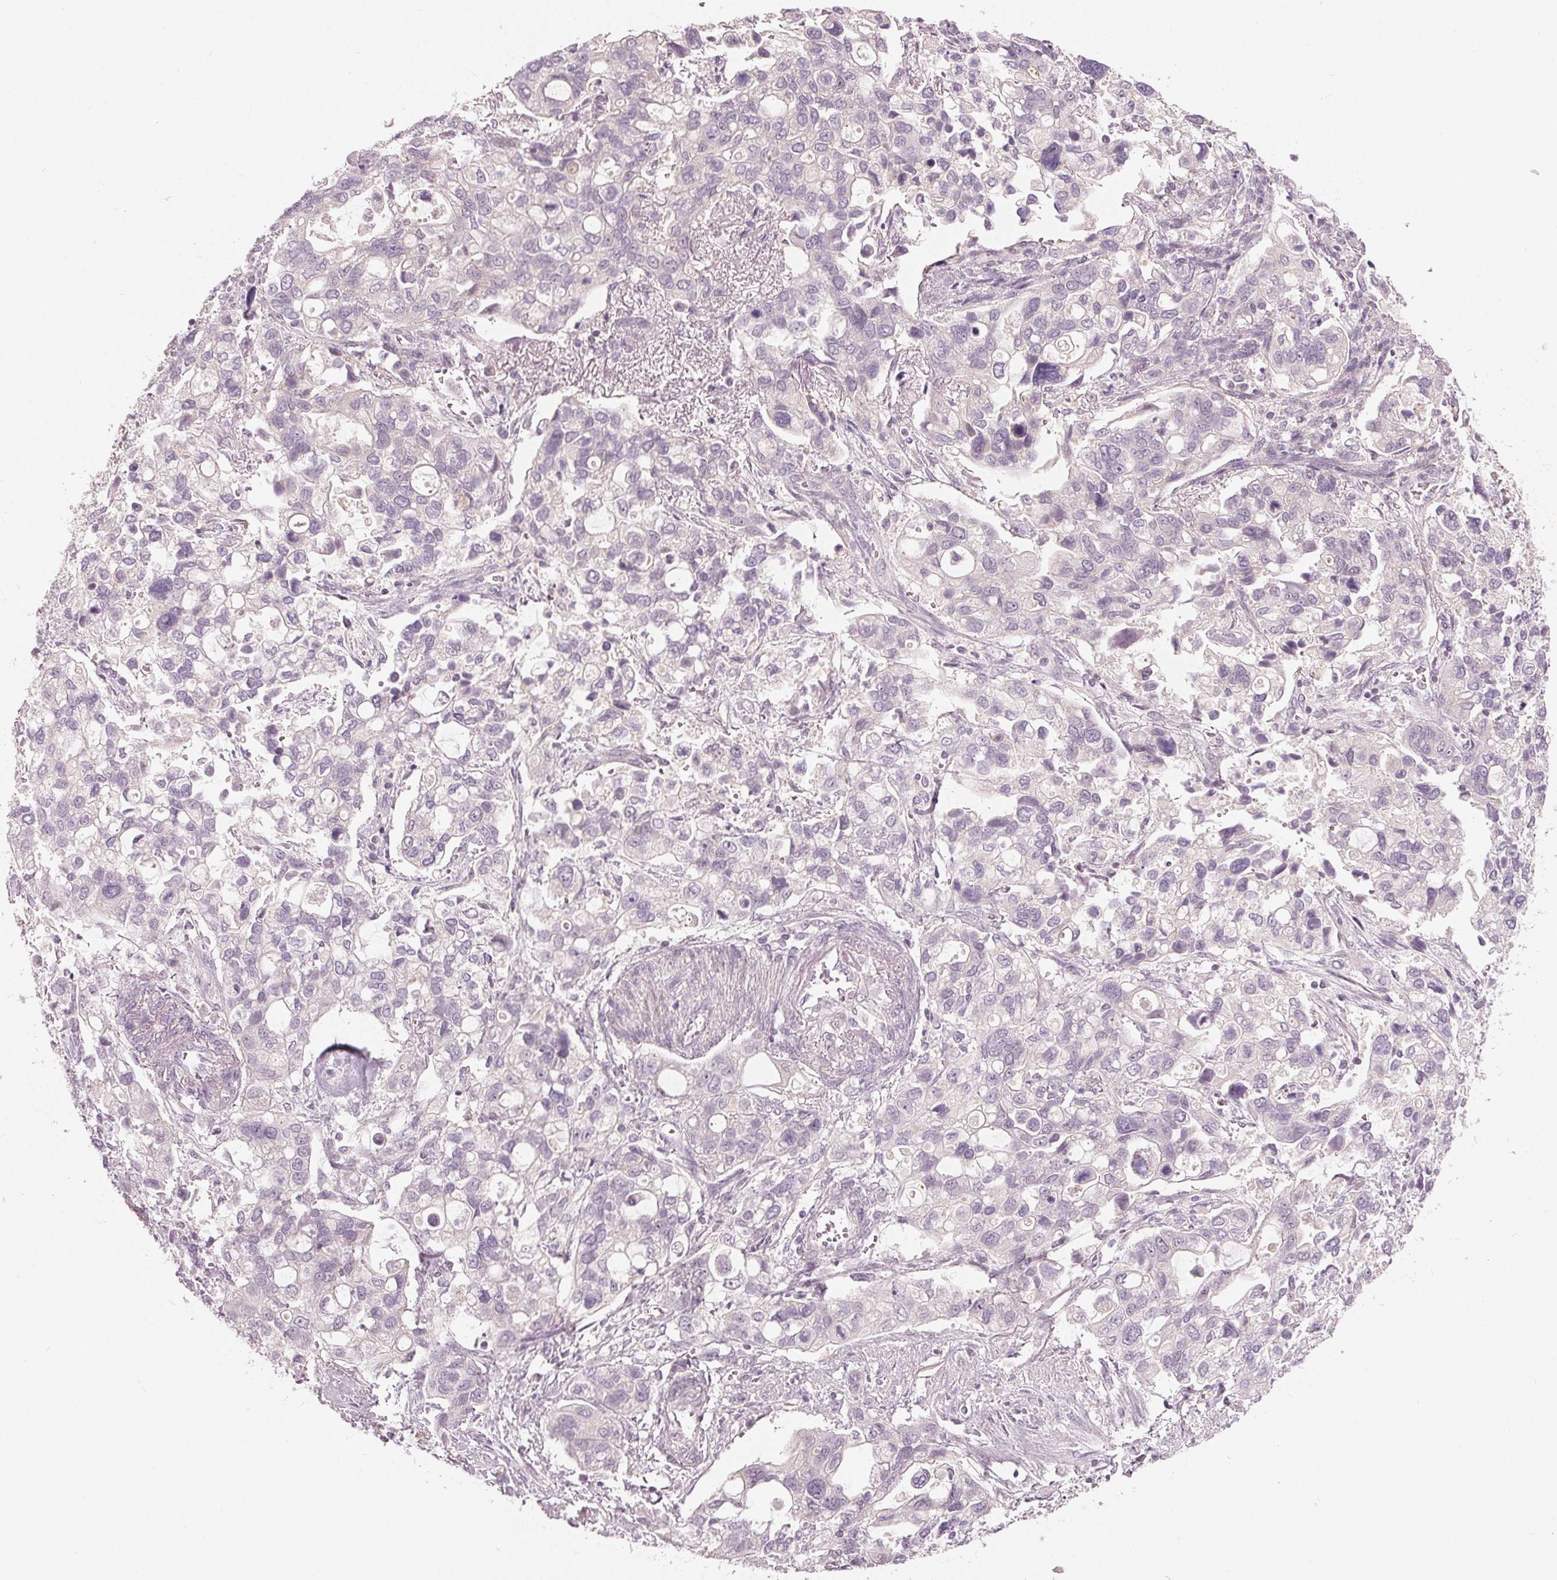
{"staining": {"intensity": "negative", "quantity": "none", "location": "none"}, "tissue": "stomach cancer", "cell_type": "Tumor cells", "image_type": "cancer", "snomed": [{"axis": "morphology", "description": "Adenocarcinoma, NOS"}, {"axis": "topography", "description": "Stomach, upper"}], "caption": "Human stomach cancer stained for a protein using immunohistochemistry exhibits no staining in tumor cells.", "gene": "ZNF605", "patient": {"sex": "female", "age": 81}}